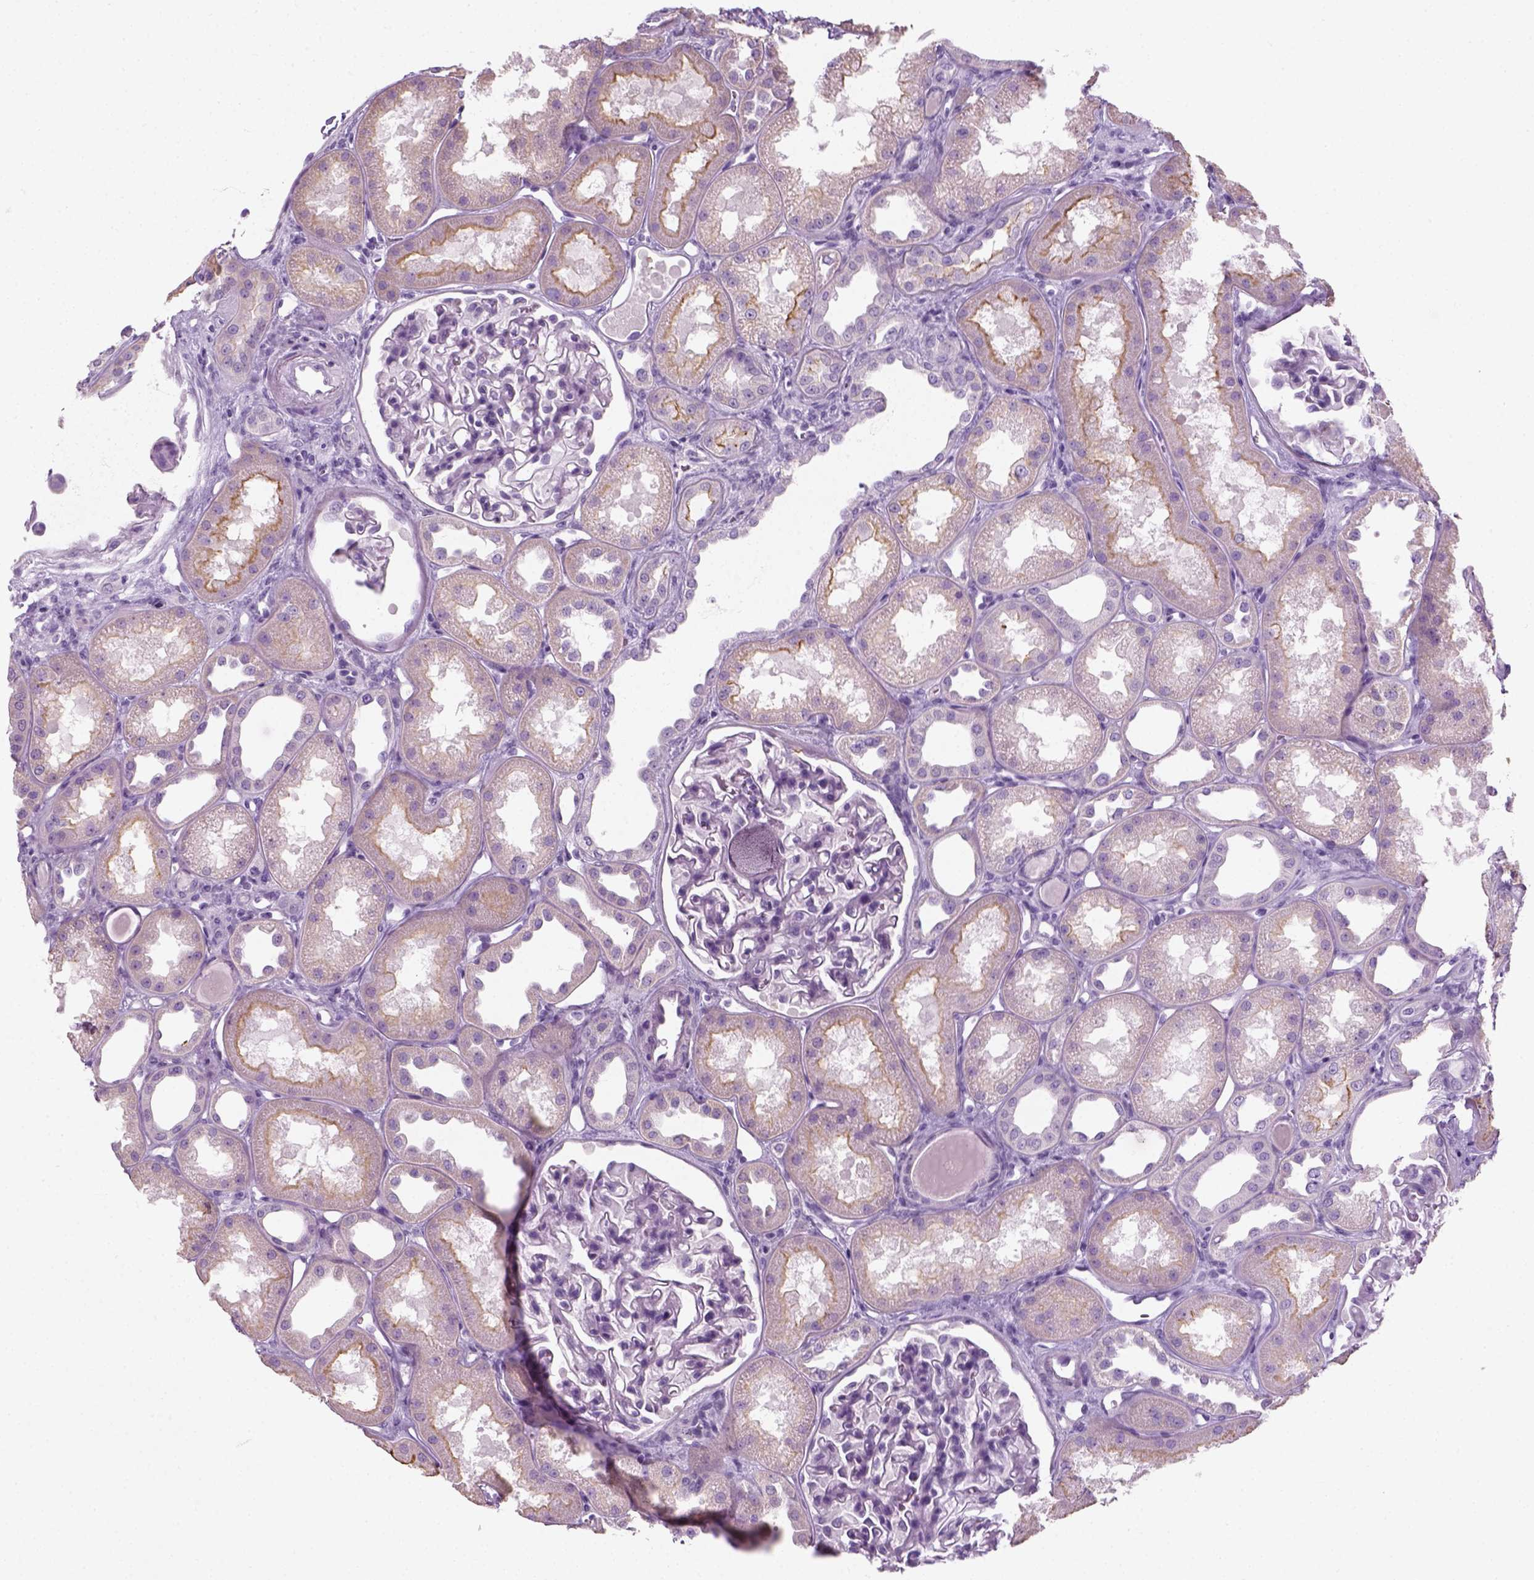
{"staining": {"intensity": "negative", "quantity": "none", "location": "none"}, "tissue": "kidney", "cell_type": "Cells in glomeruli", "image_type": "normal", "snomed": [{"axis": "morphology", "description": "Normal tissue, NOS"}, {"axis": "topography", "description": "Kidney"}], "caption": "The micrograph reveals no staining of cells in glomeruli in benign kidney. The staining was performed using DAB to visualize the protein expression in brown, while the nuclei were stained in blue with hematoxylin (Magnification: 20x).", "gene": "SLC12A5", "patient": {"sex": "male", "age": 61}}